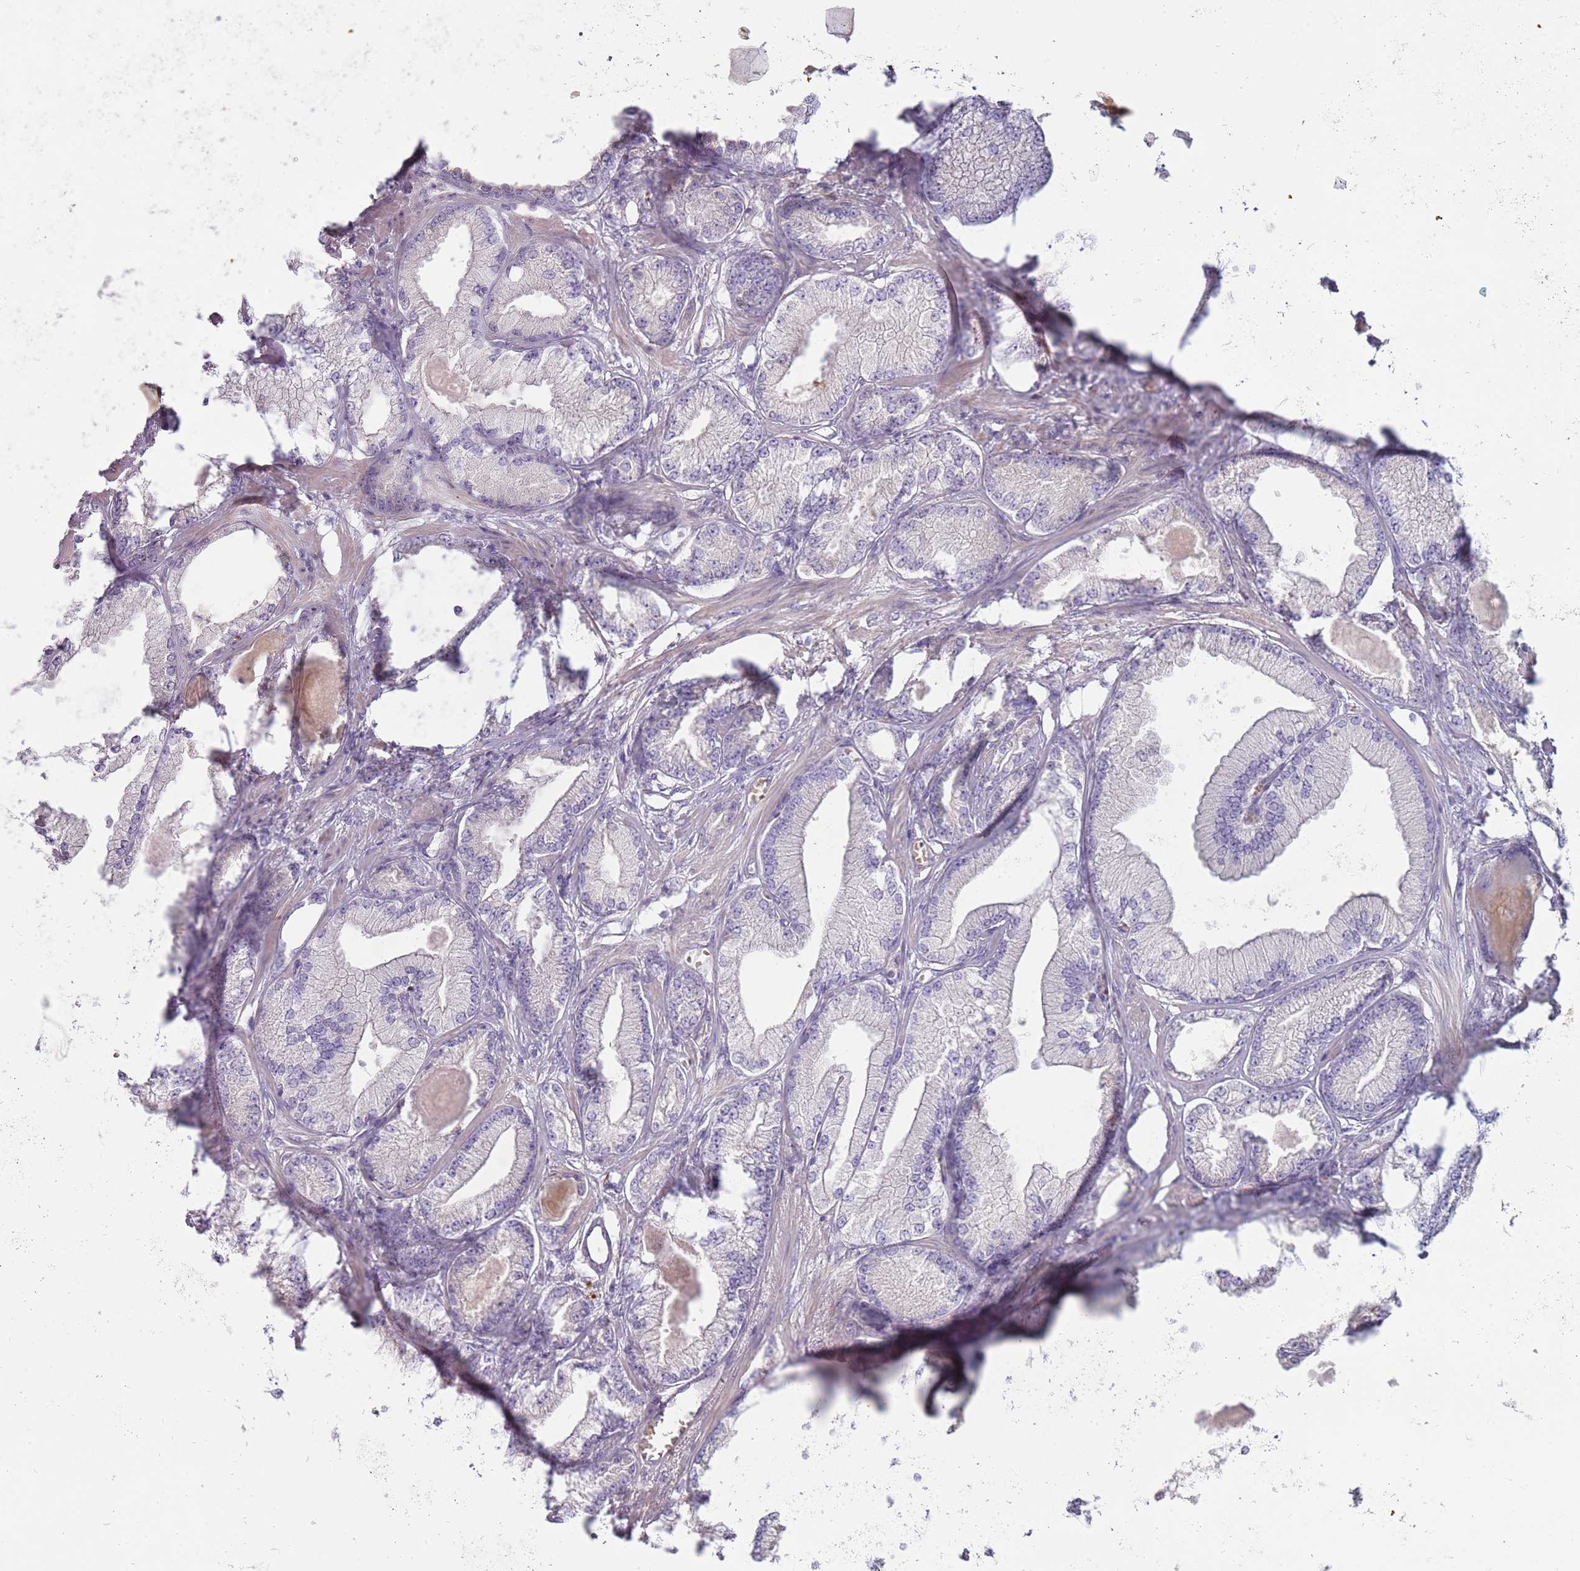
{"staining": {"intensity": "negative", "quantity": "none", "location": "none"}, "tissue": "prostate cancer", "cell_type": "Tumor cells", "image_type": "cancer", "snomed": [{"axis": "morphology", "description": "Adenocarcinoma, Low grade"}, {"axis": "topography", "description": "Prostate"}], "caption": "High magnification brightfield microscopy of prostate low-grade adenocarcinoma stained with DAB (3,3'-diaminobenzidine) (brown) and counterstained with hematoxylin (blue): tumor cells show no significant staining. The staining was performed using DAB (3,3'-diaminobenzidine) to visualize the protein expression in brown, while the nuclei were stained in blue with hematoxylin (Magnification: 20x).", "gene": "MCUB", "patient": {"sex": "male", "age": 64}}